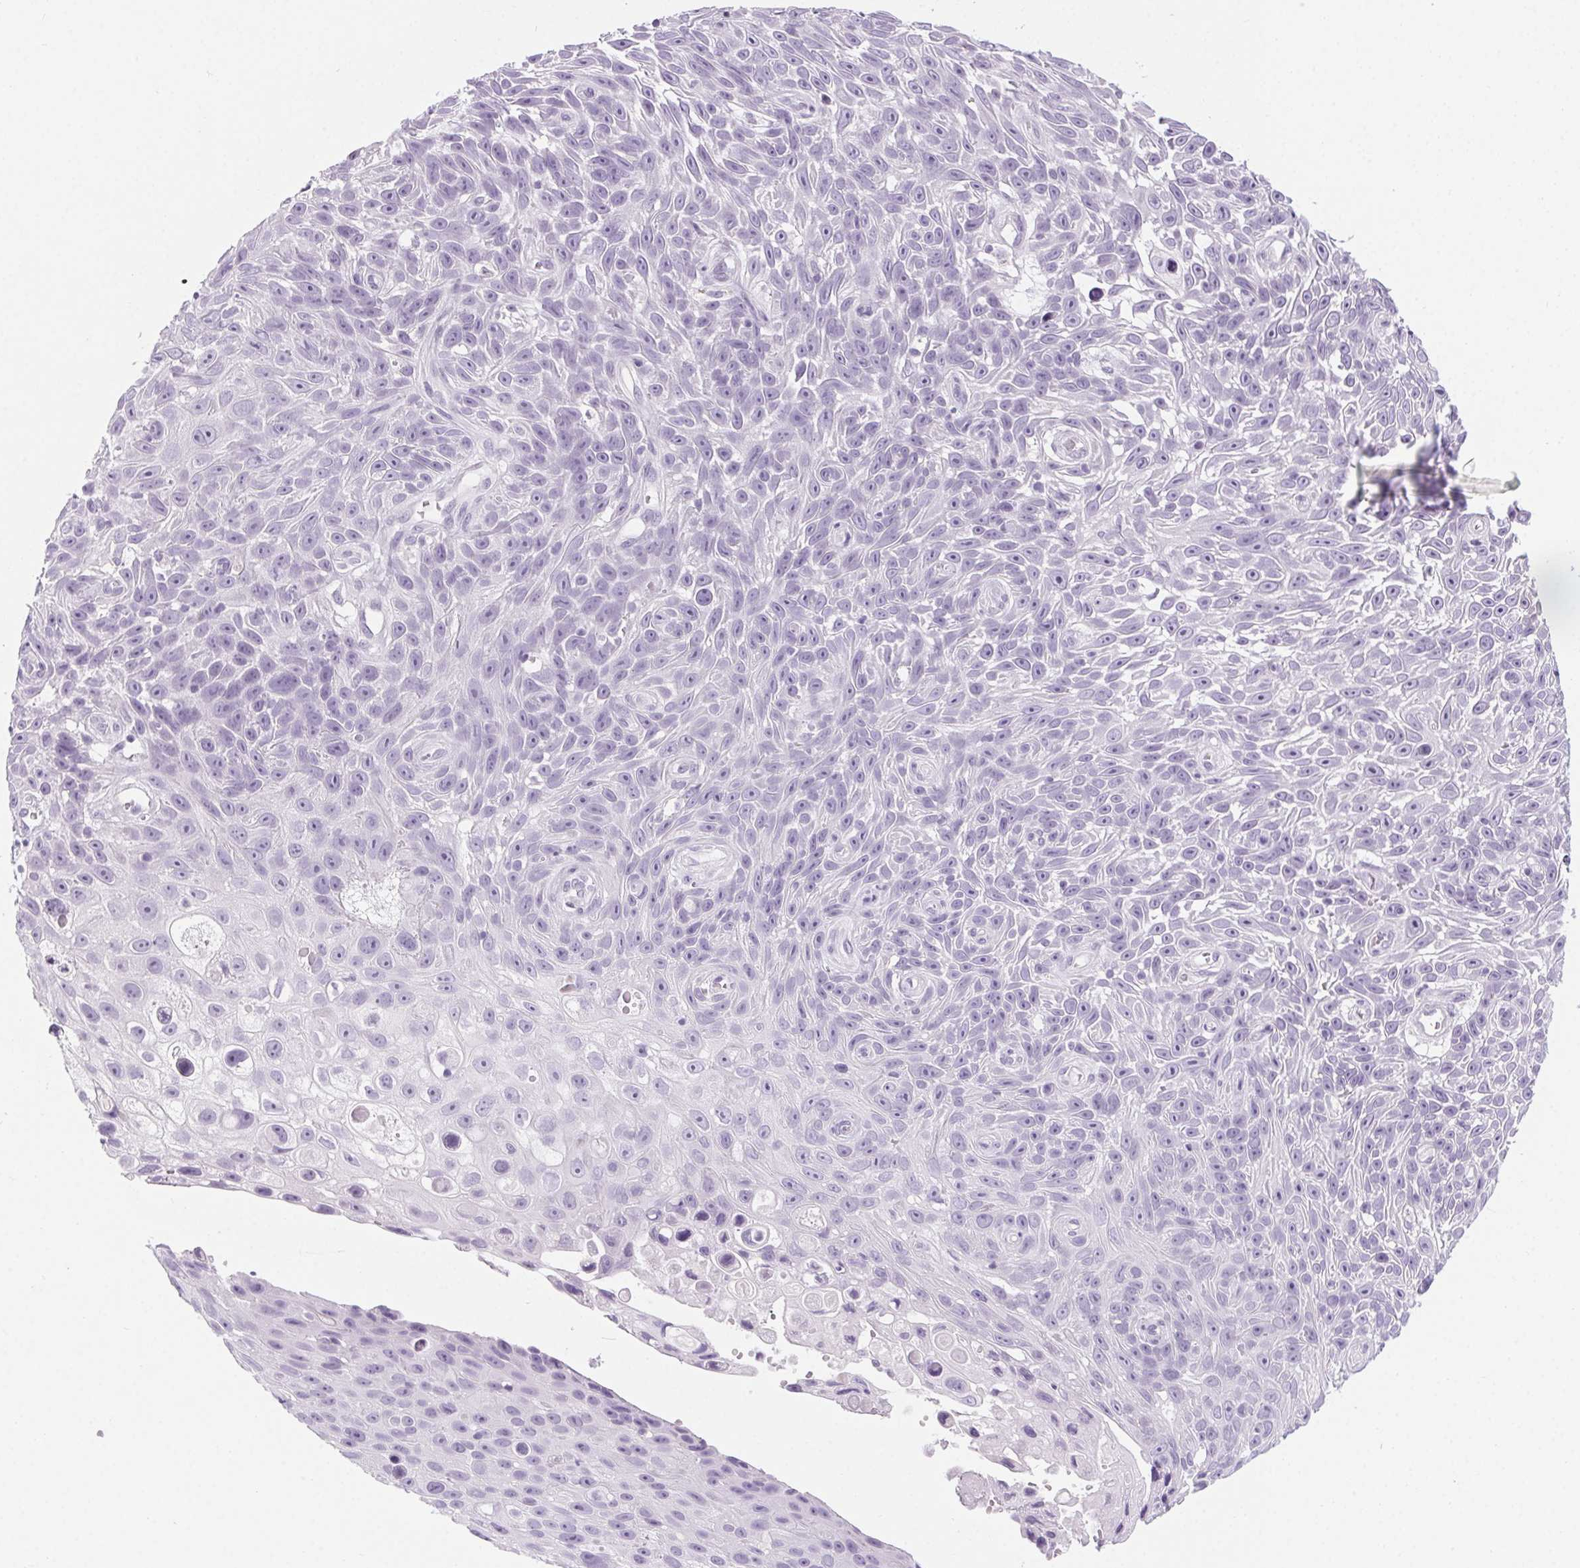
{"staining": {"intensity": "negative", "quantity": "none", "location": "none"}, "tissue": "skin cancer", "cell_type": "Tumor cells", "image_type": "cancer", "snomed": [{"axis": "morphology", "description": "Squamous cell carcinoma, NOS"}, {"axis": "topography", "description": "Skin"}], "caption": "This is an IHC histopathology image of human skin squamous cell carcinoma. There is no expression in tumor cells.", "gene": "LRP2", "patient": {"sex": "male", "age": 82}}